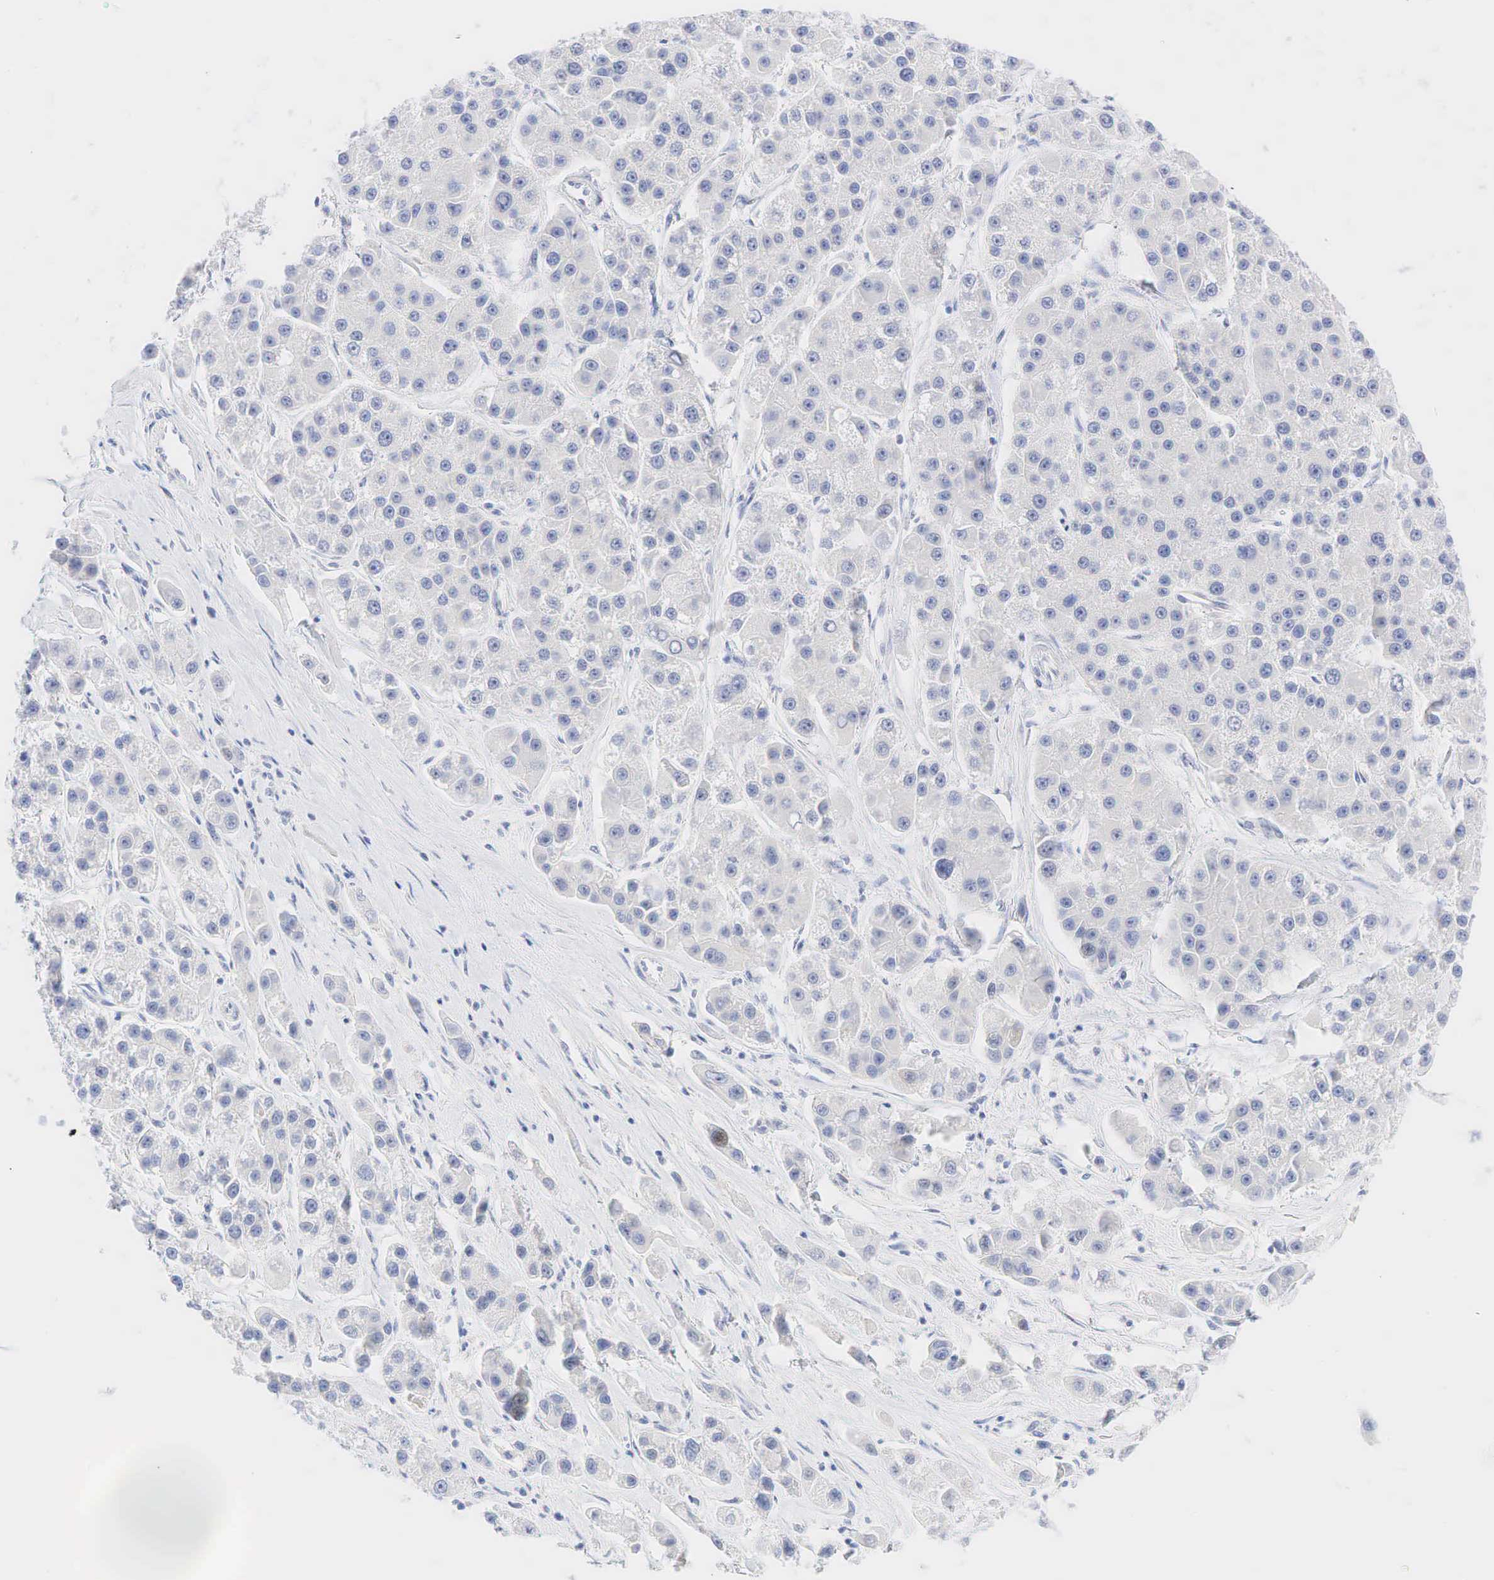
{"staining": {"intensity": "negative", "quantity": "none", "location": "none"}, "tissue": "liver cancer", "cell_type": "Tumor cells", "image_type": "cancer", "snomed": [{"axis": "morphology", "description": "Carcinoma, Hepatocellular, NOS"}, {"axis": "topography", "description": "Liver"}], "caption": "Immunohistochemistry (IHC) of human hepatocellular carcinoma (liver) reveals no staining in tumor cells.", "gene": "AR", "patient": {"sex": "female", "age": 85}}